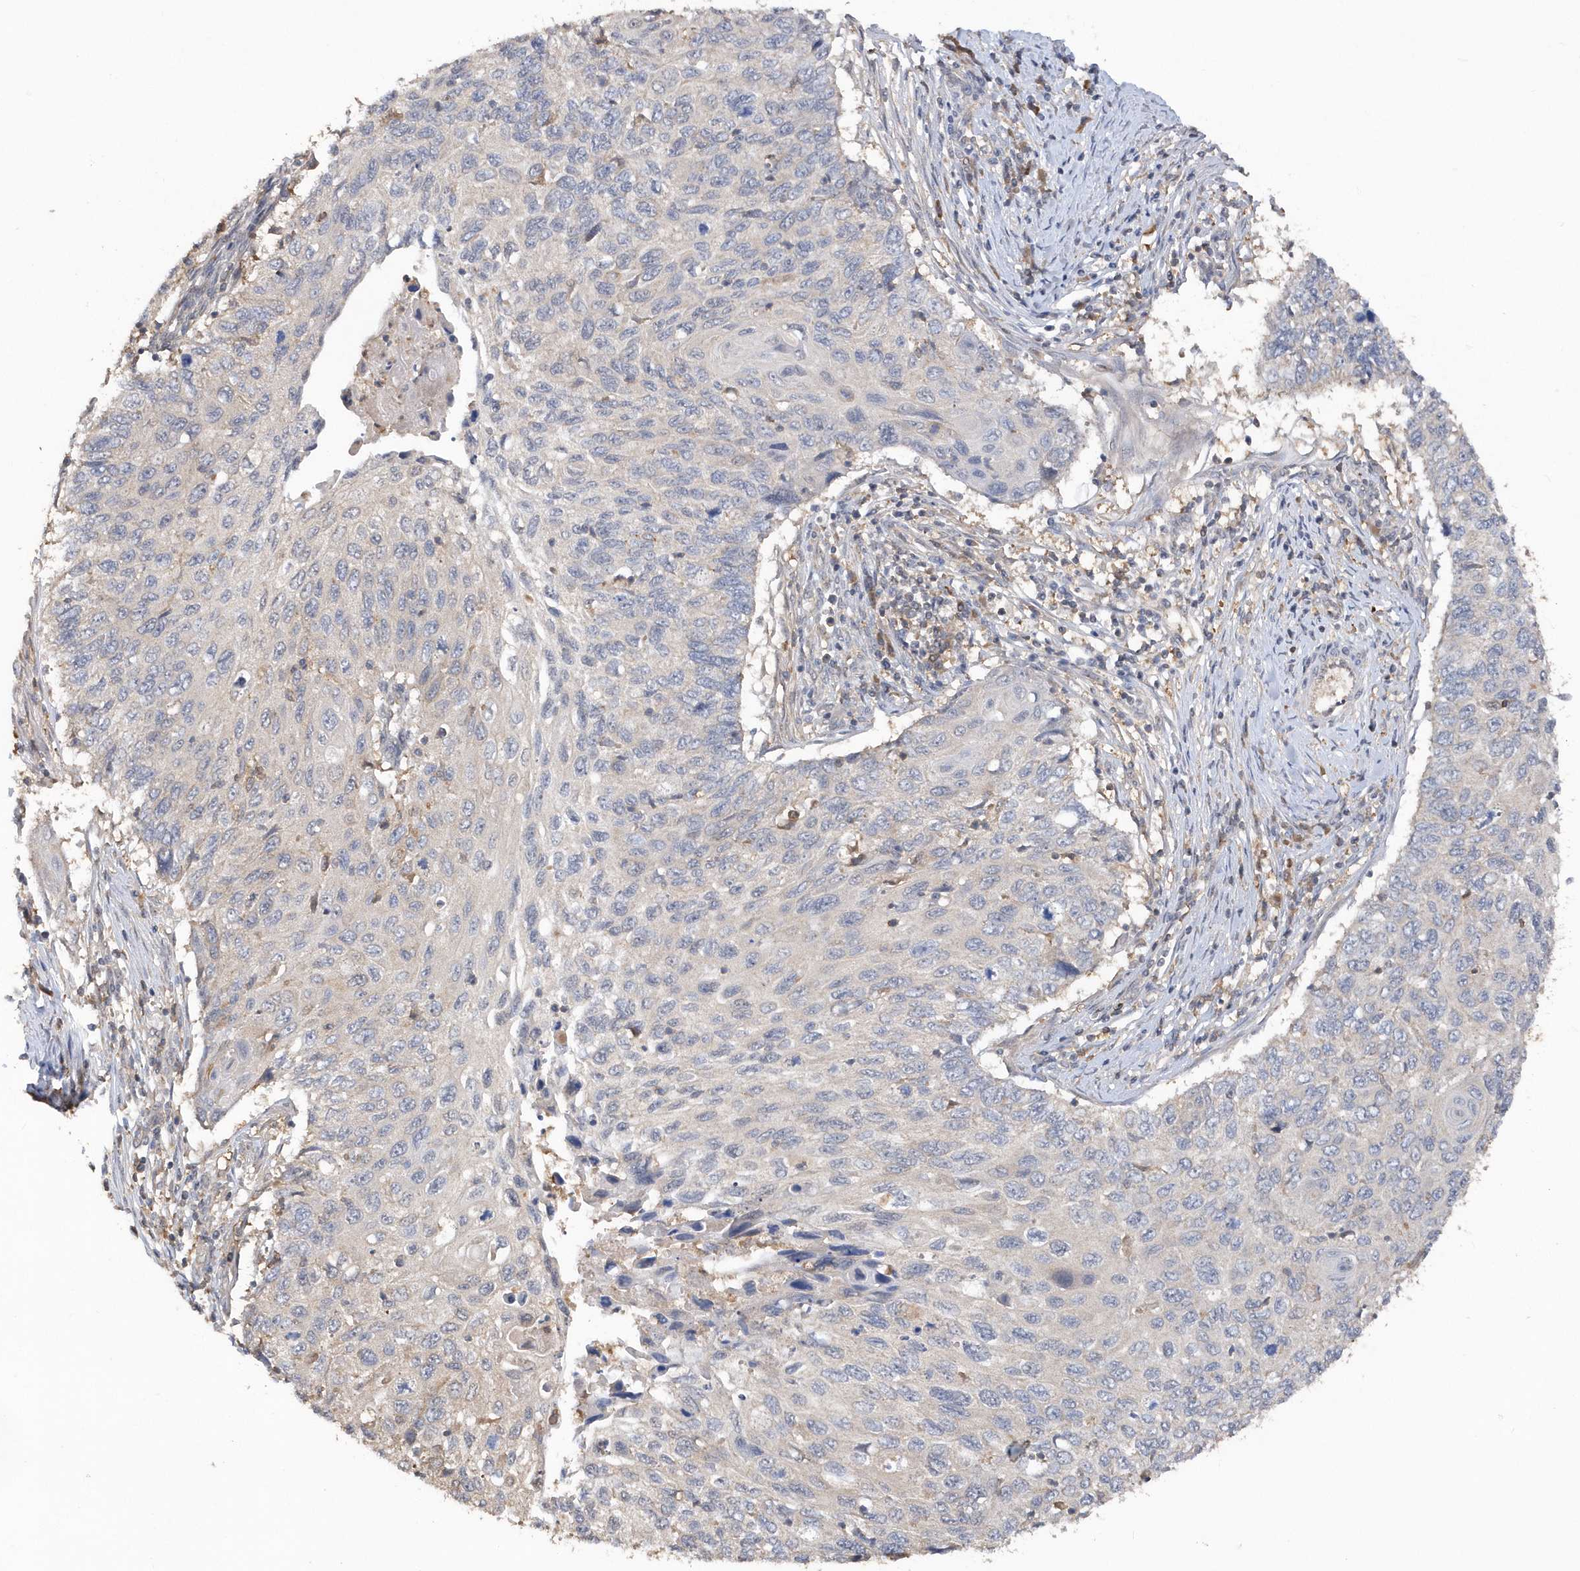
{"staining": {"intensity": "weak", "quantity": "<25%", "location": "cytoplasmic/membranous"}, "tissue": "cervical cancer", "cell_type": "Tumor cells", "image_type": "cancer", "snomed": [{"axis": "morphology", "description": "Squamous cell carcinoma, NOS"}, {"axis": "topography", "description": "Cervix"}], "caption": "A high-resolution histopathology image shows IHC staining of squamous cell carcinoma (cervical), which demonstrates no significant staining in tumor cells.", "gene": "RPE", "patient": {"sex": "female", "age": 70}}